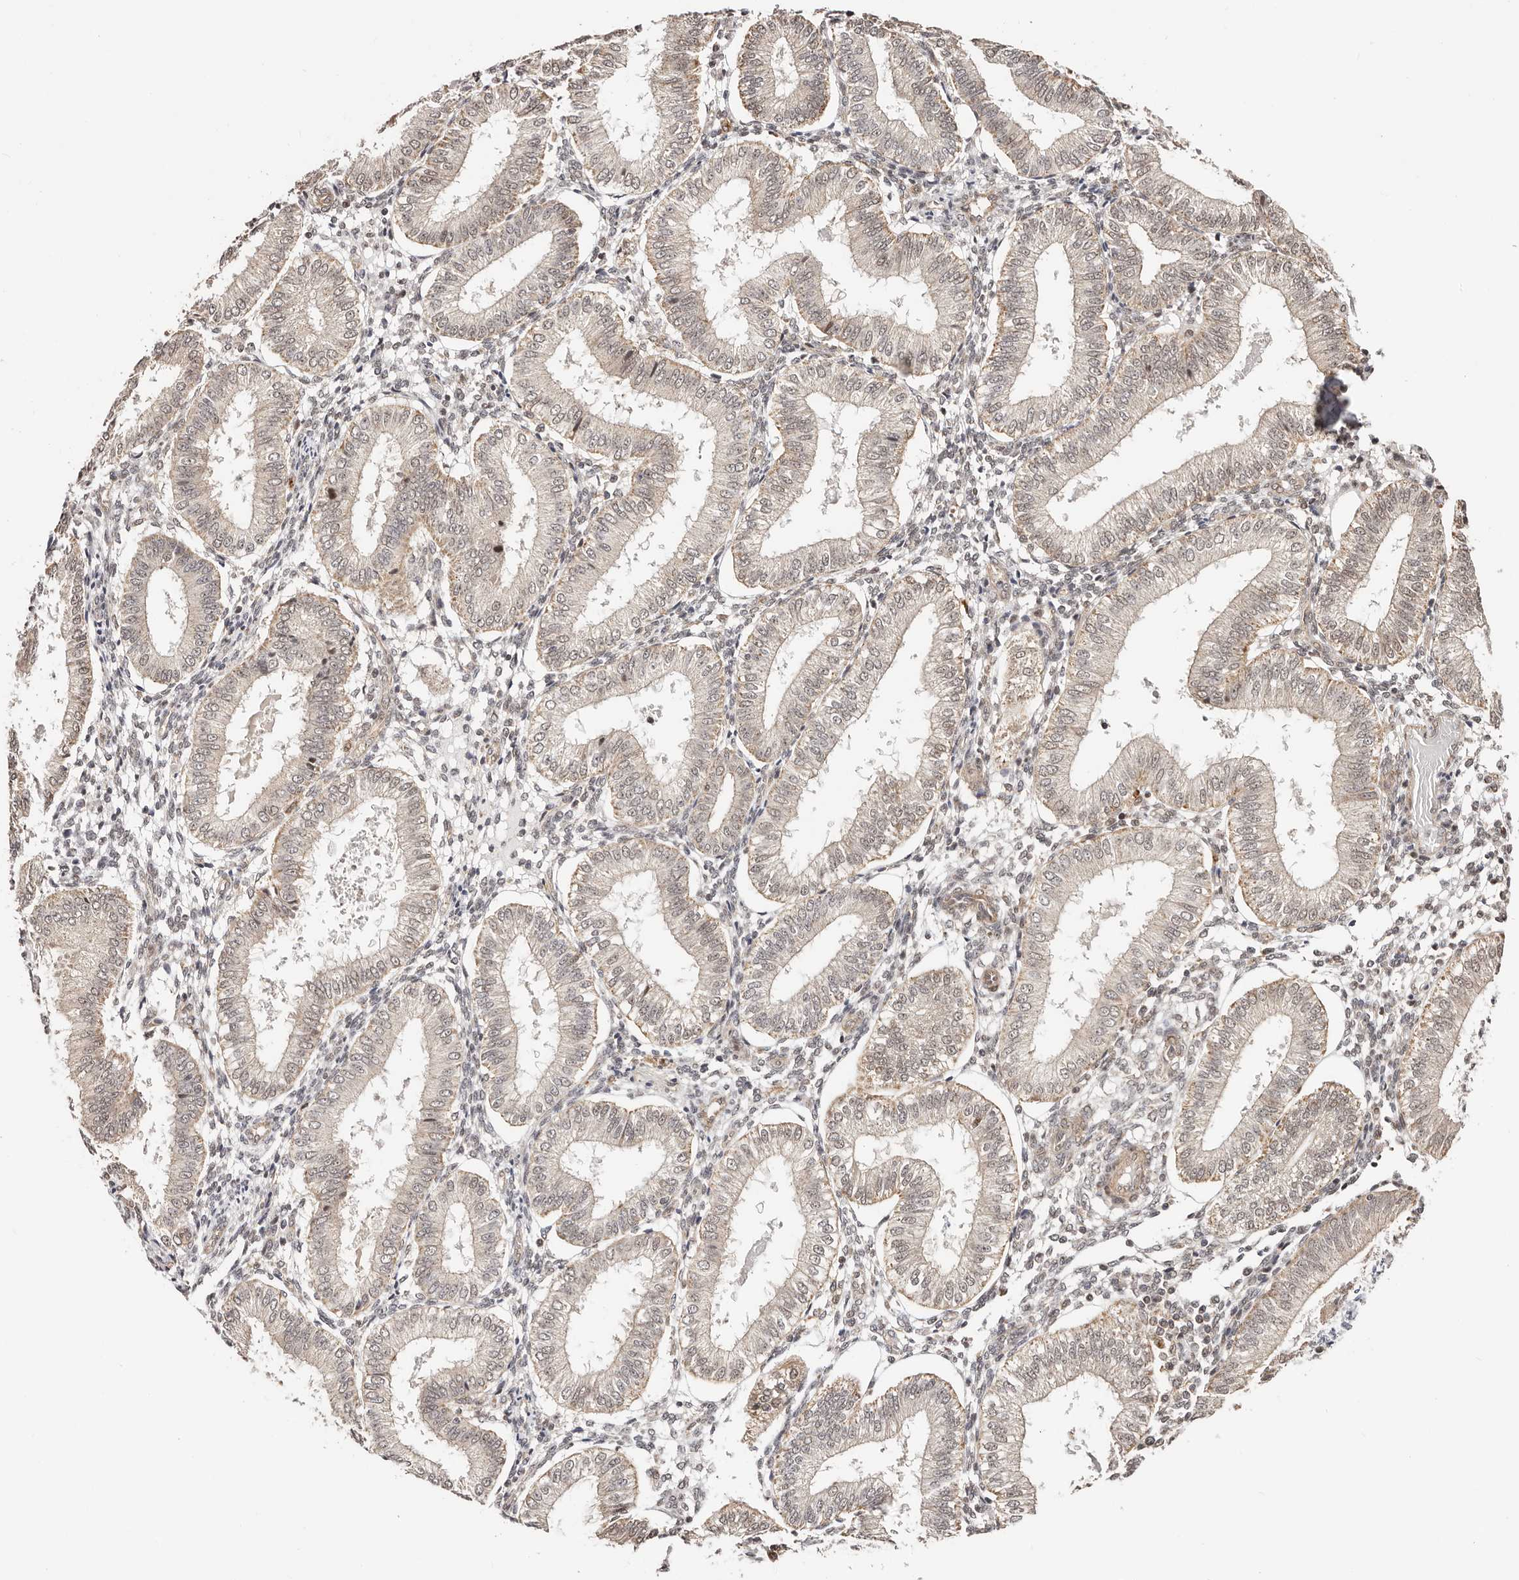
{"staining": {"intensity": "weak", "quantity": "<25%", "location": "nuclear"}, "tissue": "endometrium", "cell_type": "Cells in endometrial stroma", "image_type": "normal", "snomed": [{"axis": "morphology", "description": "Normal tissue, NOS"}, {"axis": "topography", "description": "Endometrium"}], "caption": "Cells in endometrial stroma are negative for protein expression in unremarkable human endometrium. (DAB IHC with hematoxylin counter stain).", "gene": "CTNNBL1", "patient": {"sex": "female", "age": 39}}